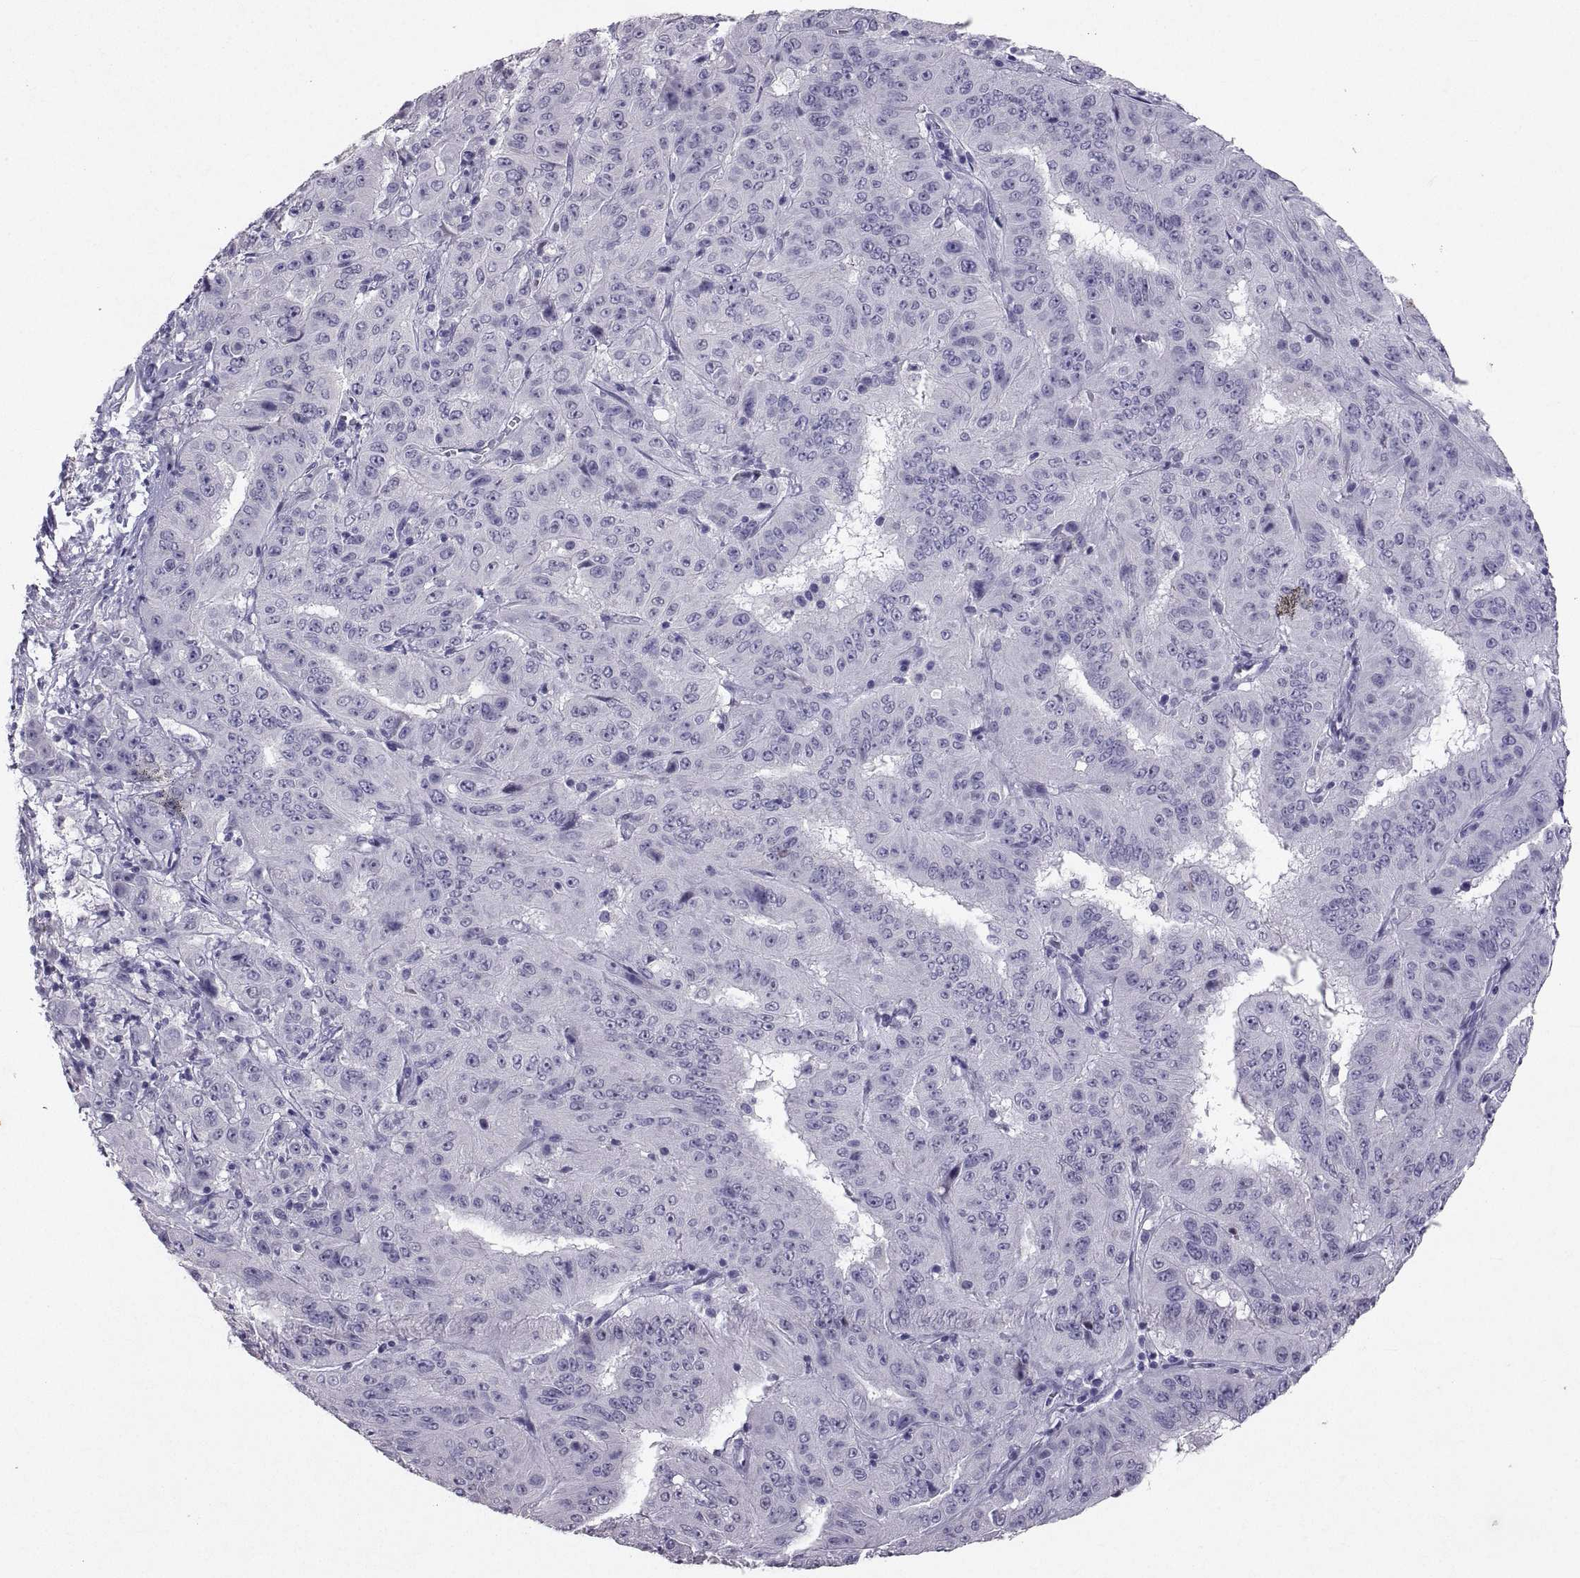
{"staining": {"intensity": "negative", "quantity": "none", "location": "none"}, "tissue": "pancreatic cancer", "cell_type": "Tumor cells", "image_type": "cancer", "snomed": [{"axis": "morphology", "description": "Adenocarcinoma, NOS"}, {"axis": "topography", "description": "Pancreas"}], "caption": "This is an IHC micrograph of human pancreatic cancer (adenocarcinoma). There is no expression in tumor cells.", "gene": "SOX21", "patient": {"sex": "male", "age": 63}}